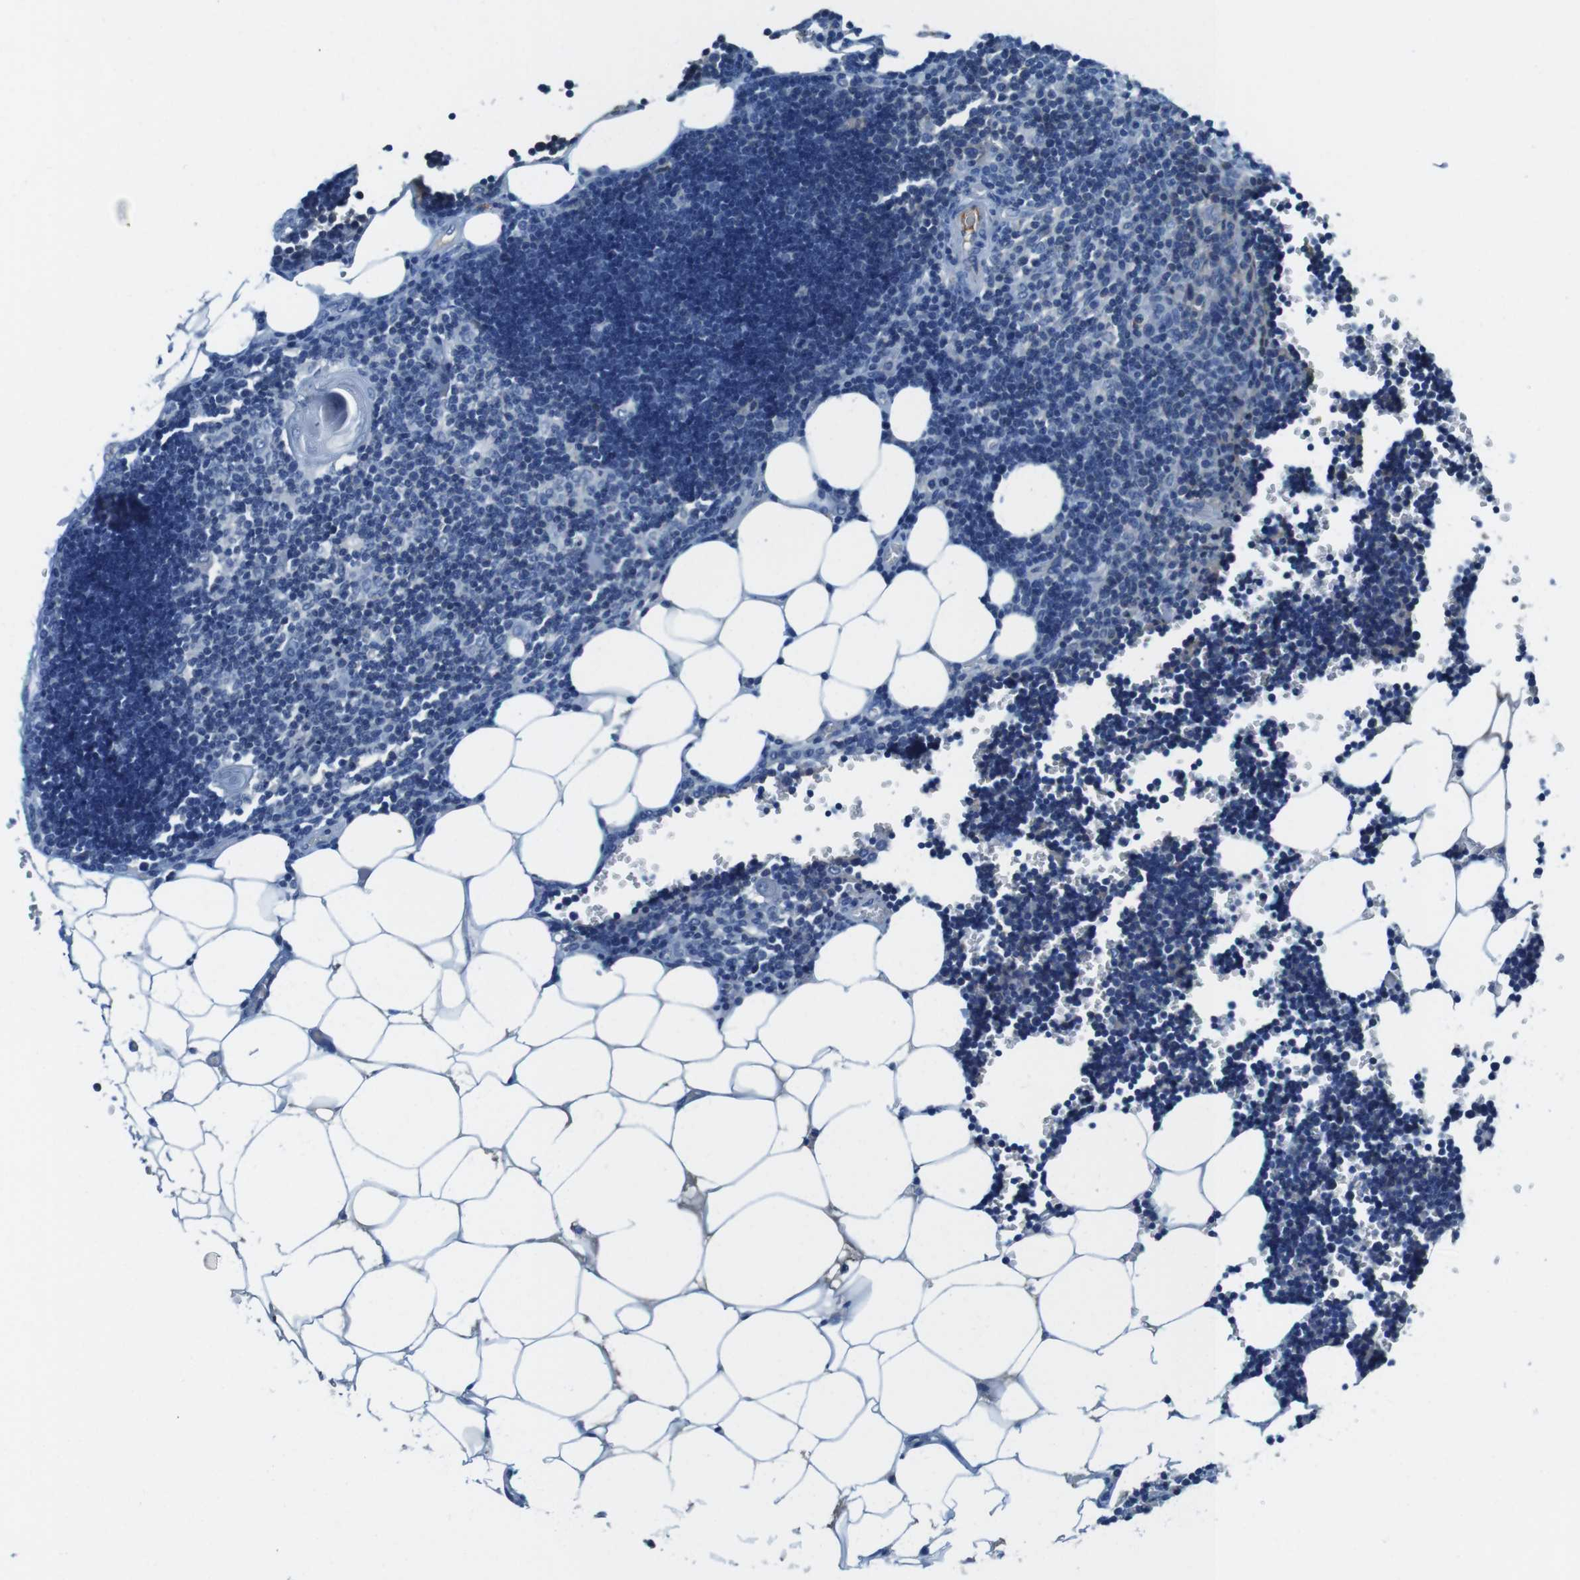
{"staining": {"intensity": "negative", "quantity": "none", "location": "none"}, "tissue": "lymph node", "cell_type": "Germinal center cells", "image_type": "normal", "snomed": [{"axis": "morphology", "description": "Normal tissue, NOS"}, {"axis": "topography", "description": "Lymph node"}], "caption": "Immunohistochemical staining of normal lymph node displays no significant positivity in germinal center cells.", "gene": "TMPRSS15", "patient": {"sex": "male", "age": 33}}